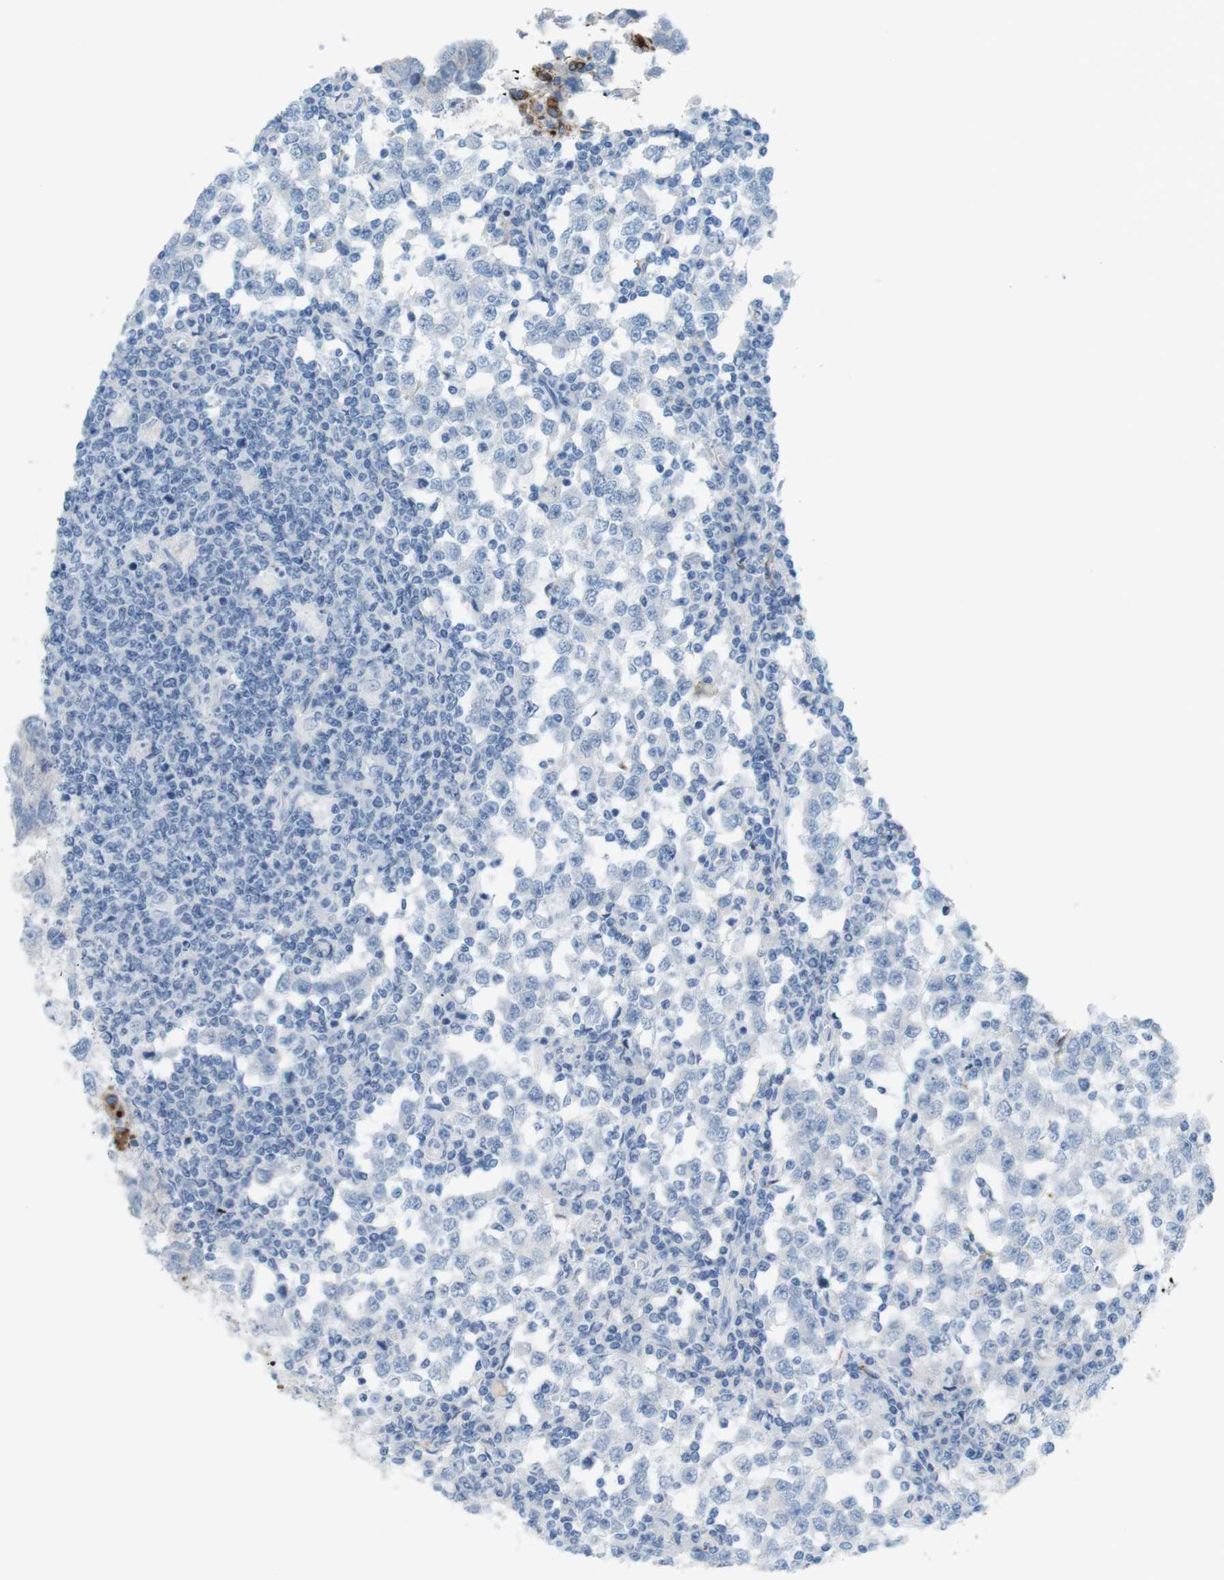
{"staining": {"intensity": "negative", "quantity": "none", "location": "none"}, "tissue": "testis cancer", "cell_type": "Tumor cells", "image_type": "cancer", "snomed": [{"axis": "morphology", "description": "Seminoma, NOS"}, {"axis": "topography", "description": "Testis"}], "caption": "Testis cancer (seminoma) was stained to show a protein in brown. There is no significant staining in tumor cells.", "gene": "MYH9", "patient": {"sex": "male", "age": 65}}